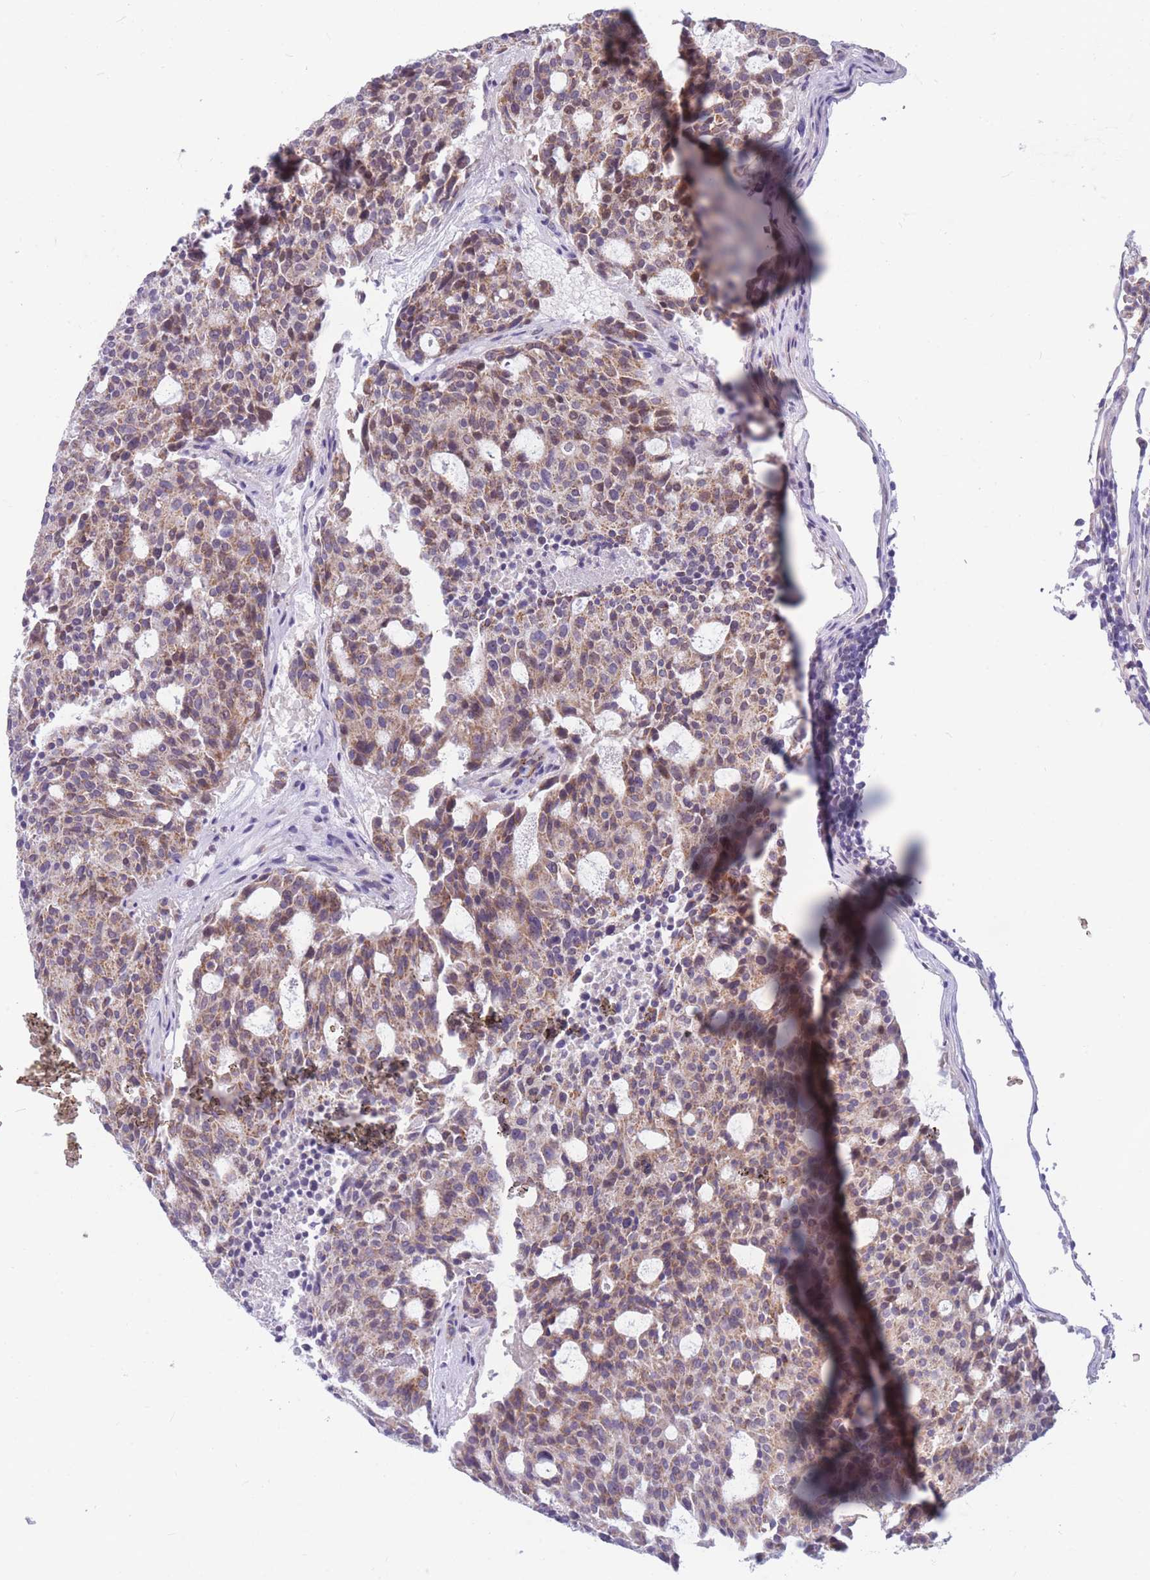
{"staining": {"intensity": "moderate", "quantity": ">75%", "location": "cytoplasmic/membranous"}, "tissue": "carcinoid", "cell_type": "Tumor cells", "image_type": "cancer", "snomed": [{"axis": "morphology", "description": "Carcinoid, malignant, NOS"}, {"axis": "topography", "description": "Pancreas"}], "caption": "Immunohistochemistry of human malignant carcinoid exhibits medium levels of moderate cytoplasmic/membranous positivity in about >75% of tumor cells. The staining was performed using DAB, with brown indicating positive protein expression. Nuclei are stained blue with hematoxylin.", "gene": "DDX49", "patient": {"sex": "female", "age": 54}}